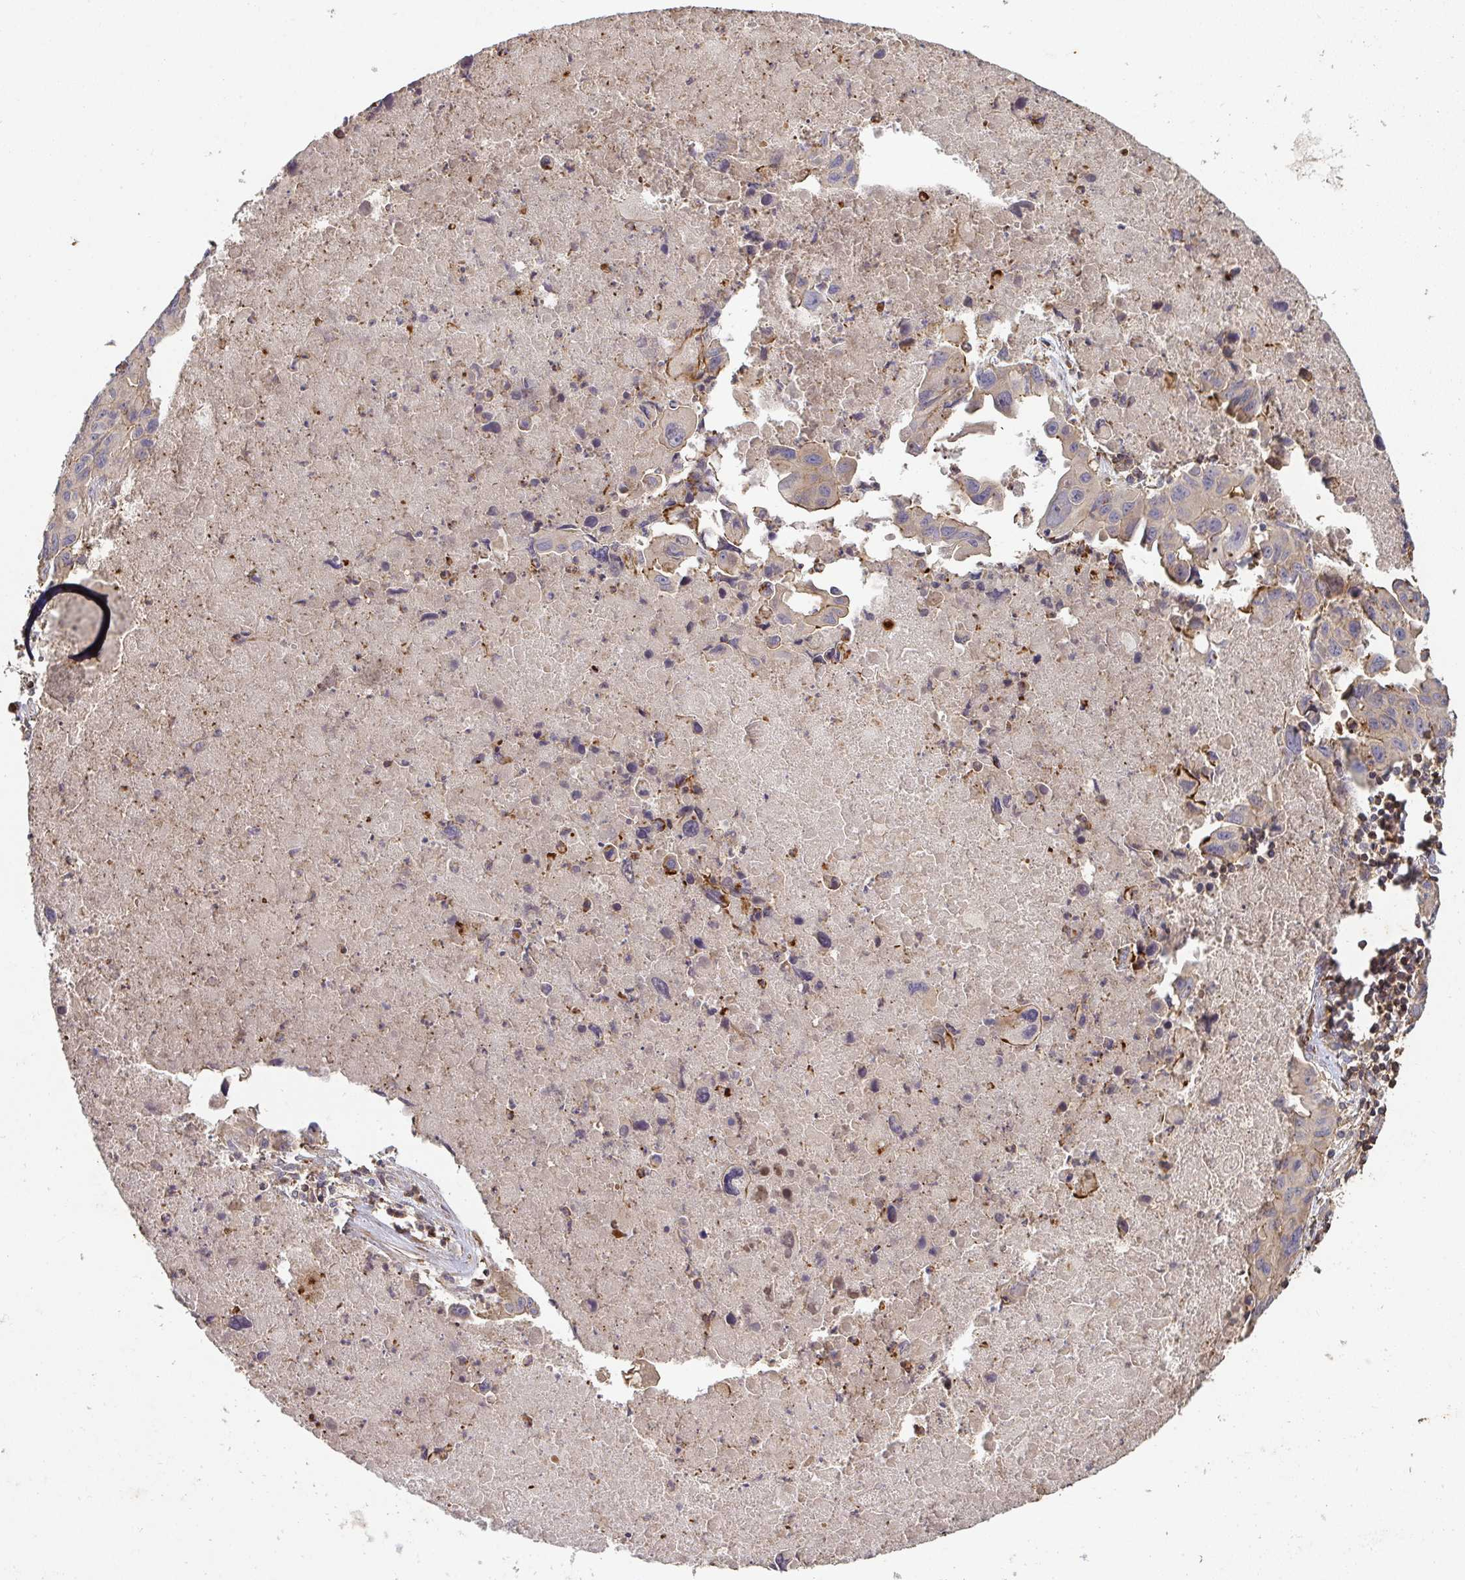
{"staining": {"intensity": "weak", "quantity": ">75%", "location": "cytoplasmic/membranous"}, "tissue": "lung cancer", "cell_type": "Tumor cells", "image_type": "cancer", "snomed": [{"axis": "morphology", "description": "Adenocarcinoma, NOS"}, {"axis": "topography", "description": "Lymph node"}, {"axis": "topography", "description": "Lung"}], "caption": "A high-resolution image shows immunohistochemistry (IHC) staining of adenocarcinoma (lung), which demonstrates weak cytoplasmic/membranous expression in about >75% of tumor cells.", "gene": "TNMD", "patient": {"sex": "male", "age": 64}}